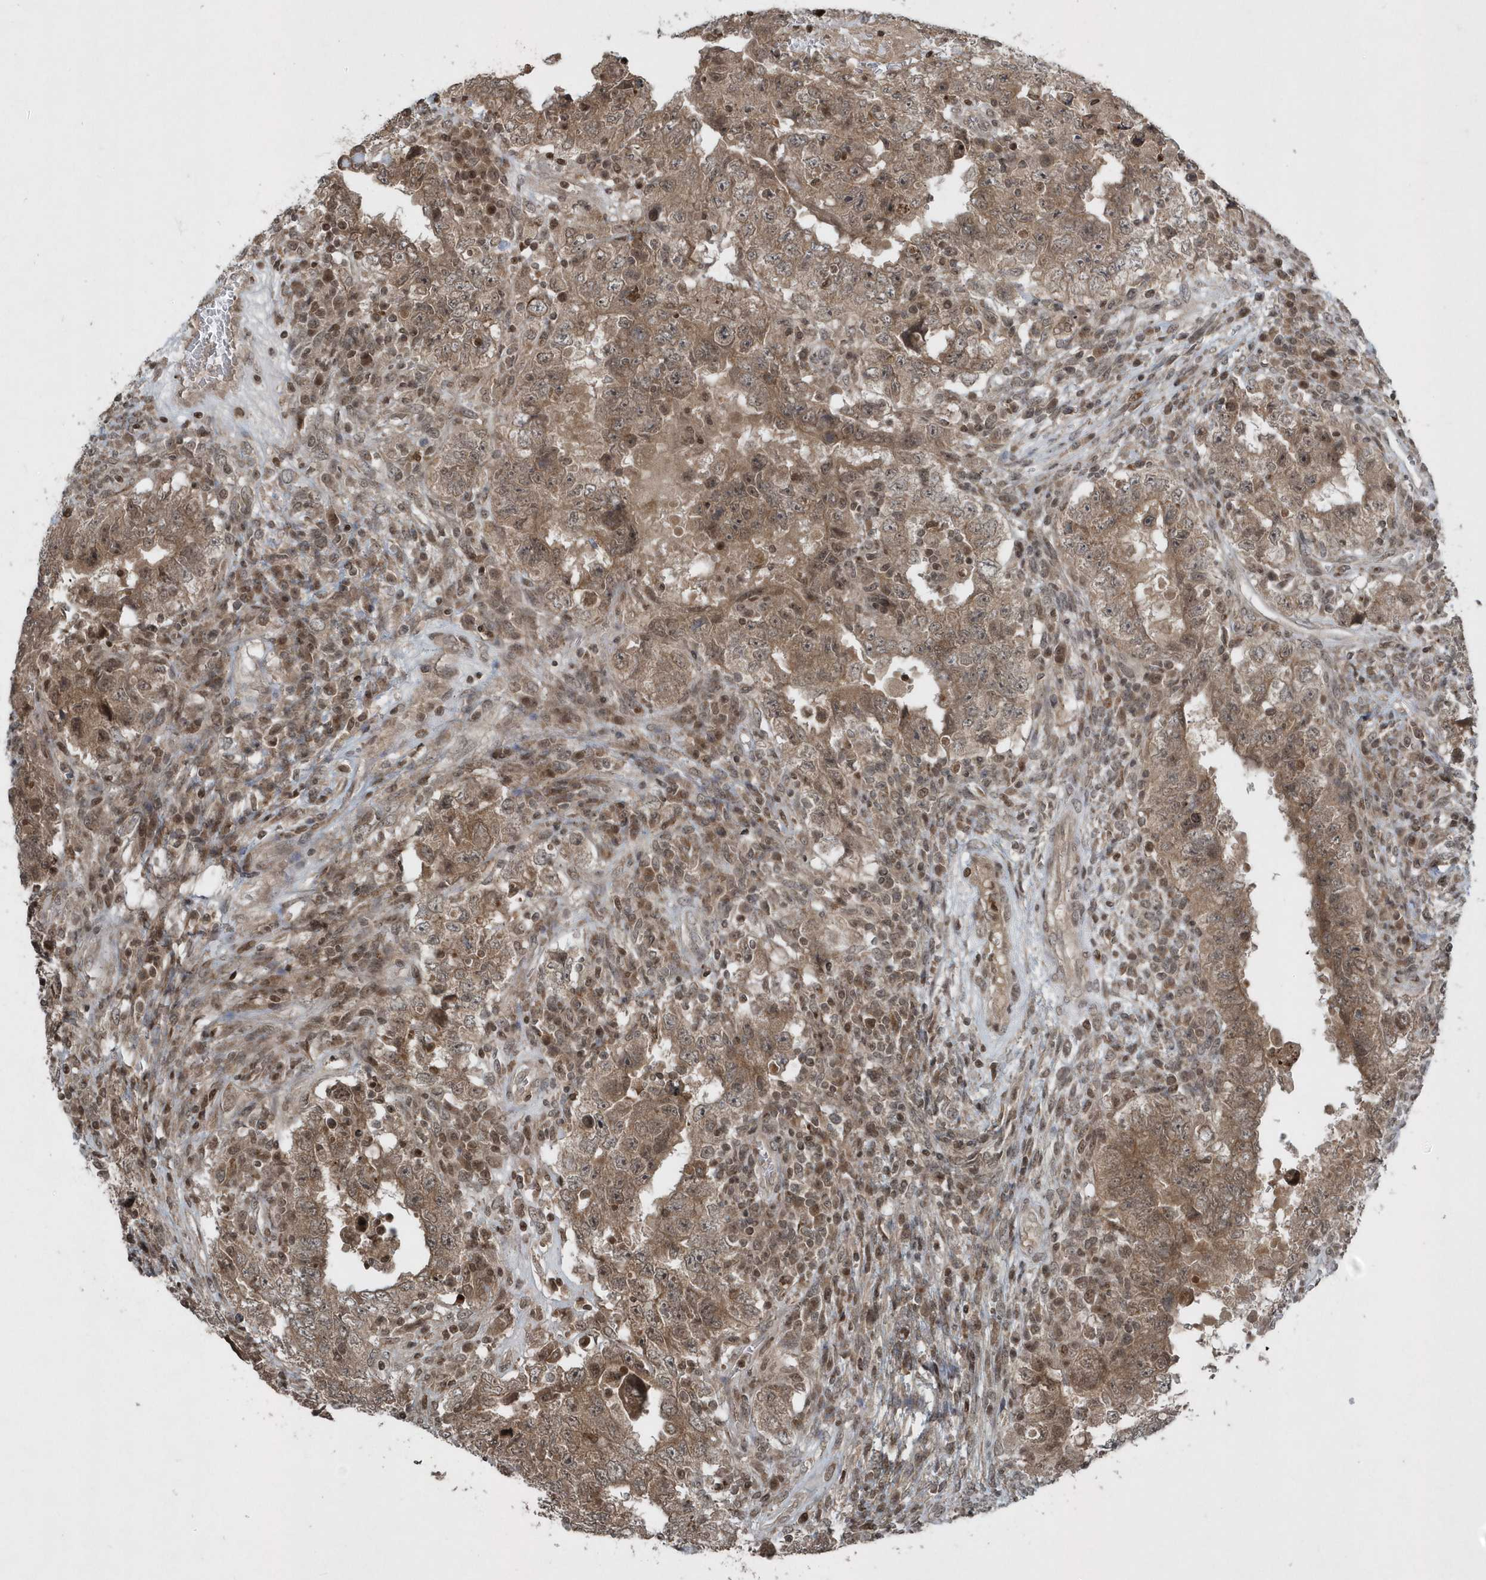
{"staining": {"intensity": "moderate", "quantity": ">75%", "location": "cytoplasmic/membranous"}, "tissue": "testis cancer", "cell_type": "Tumor cells", "image_type": "cancer", "snomed": [{"axis": "morphology", "description": "Carcinoma, Embryonal, NOS"}, {"axis": "topography", "description": "Testis"}], "caption": "IHC micrograph of testis embryonal carcinoma stained for a protein (brown), which shows medium levels of moderate cytoplasmic/membranous staining in about >75% of tumor cells.", "gene": "EIF2B1", "patient": {"sex": "male", "age": 26}}